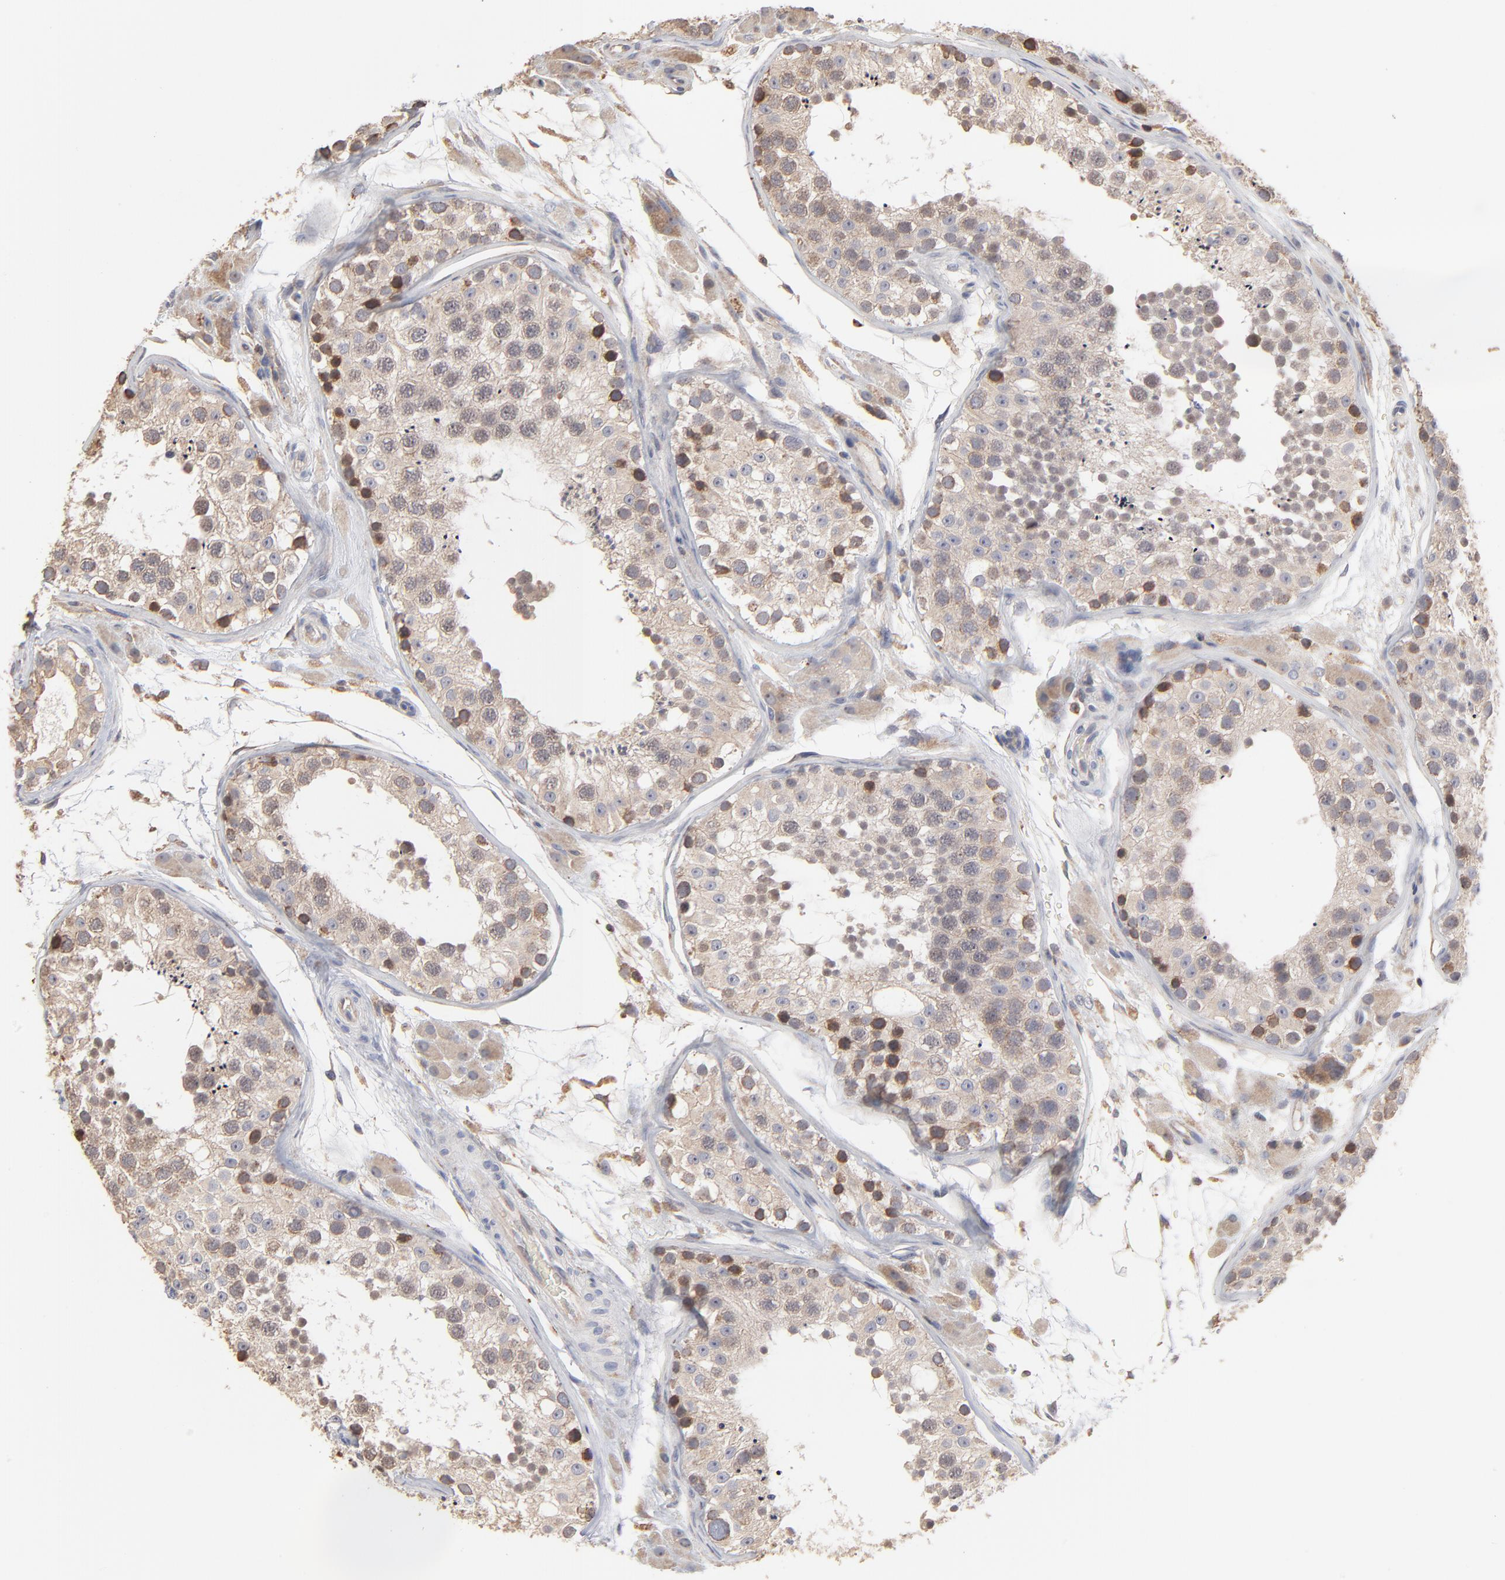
{"staining": {"intensity": "moderate", "quantity": ">75%", "location": "cytoplasmic/membranous"}, "tissue": "testis", "cell_type": "Cells in seminiferous ducts", "image_type": "normal", "snomed": [{"axis": "morphology", "description": "Normal tissue, NOS"}, {"axis": "topography", "description": "Testis"}], "caption": "Testis stained for a protein shows moderate cytoplasmic/membranous positivity in cells in seminiferous ducts.", "gene": "RNF213", "patient": {"sex": "male", "age": 26}}